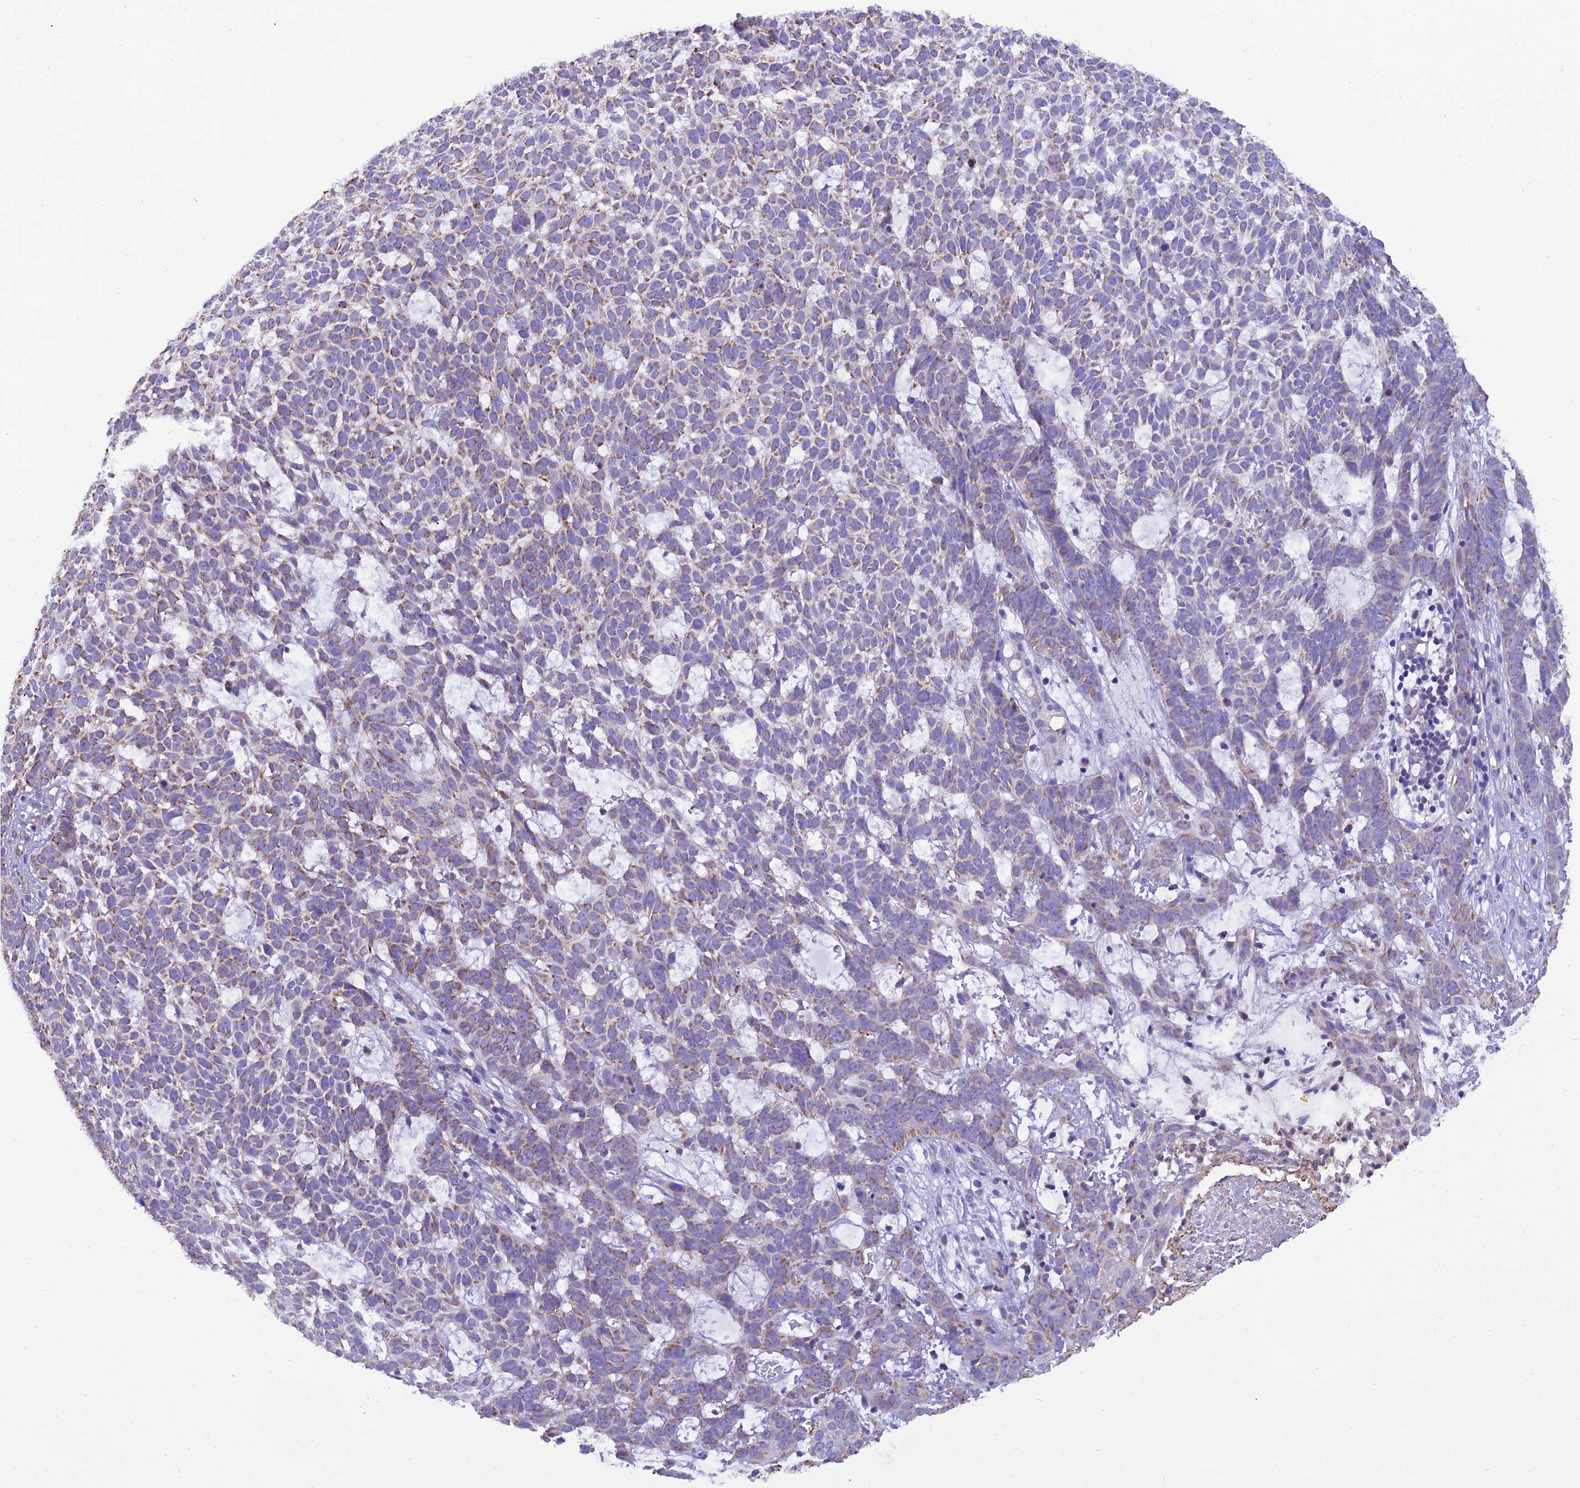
{"staining": {"intensity": "weak", "quantity": "25%-75%", "location": "cytoplasmic/membranous"}, "tissue": "skin cancer", "cell_type": "Tumor cells", "image_type": "cancer", "snomed": [{"axis": "morphology", "description": "Basal cell carcinoma"}, {"axis": "topography", "description": "Skin"}], "caption": "Immunohistochemistry (IHC) (DAB) staining of human skin basal cell carcinoma demonstrates weak cytoplasmic/membranous protein staining in about 25%-75% of tumor cells. (DAB = brown stain, brightfield microscopy at high magnification).", "gene": "GPD1", "patient": {"sex": "female", "age": 78}}